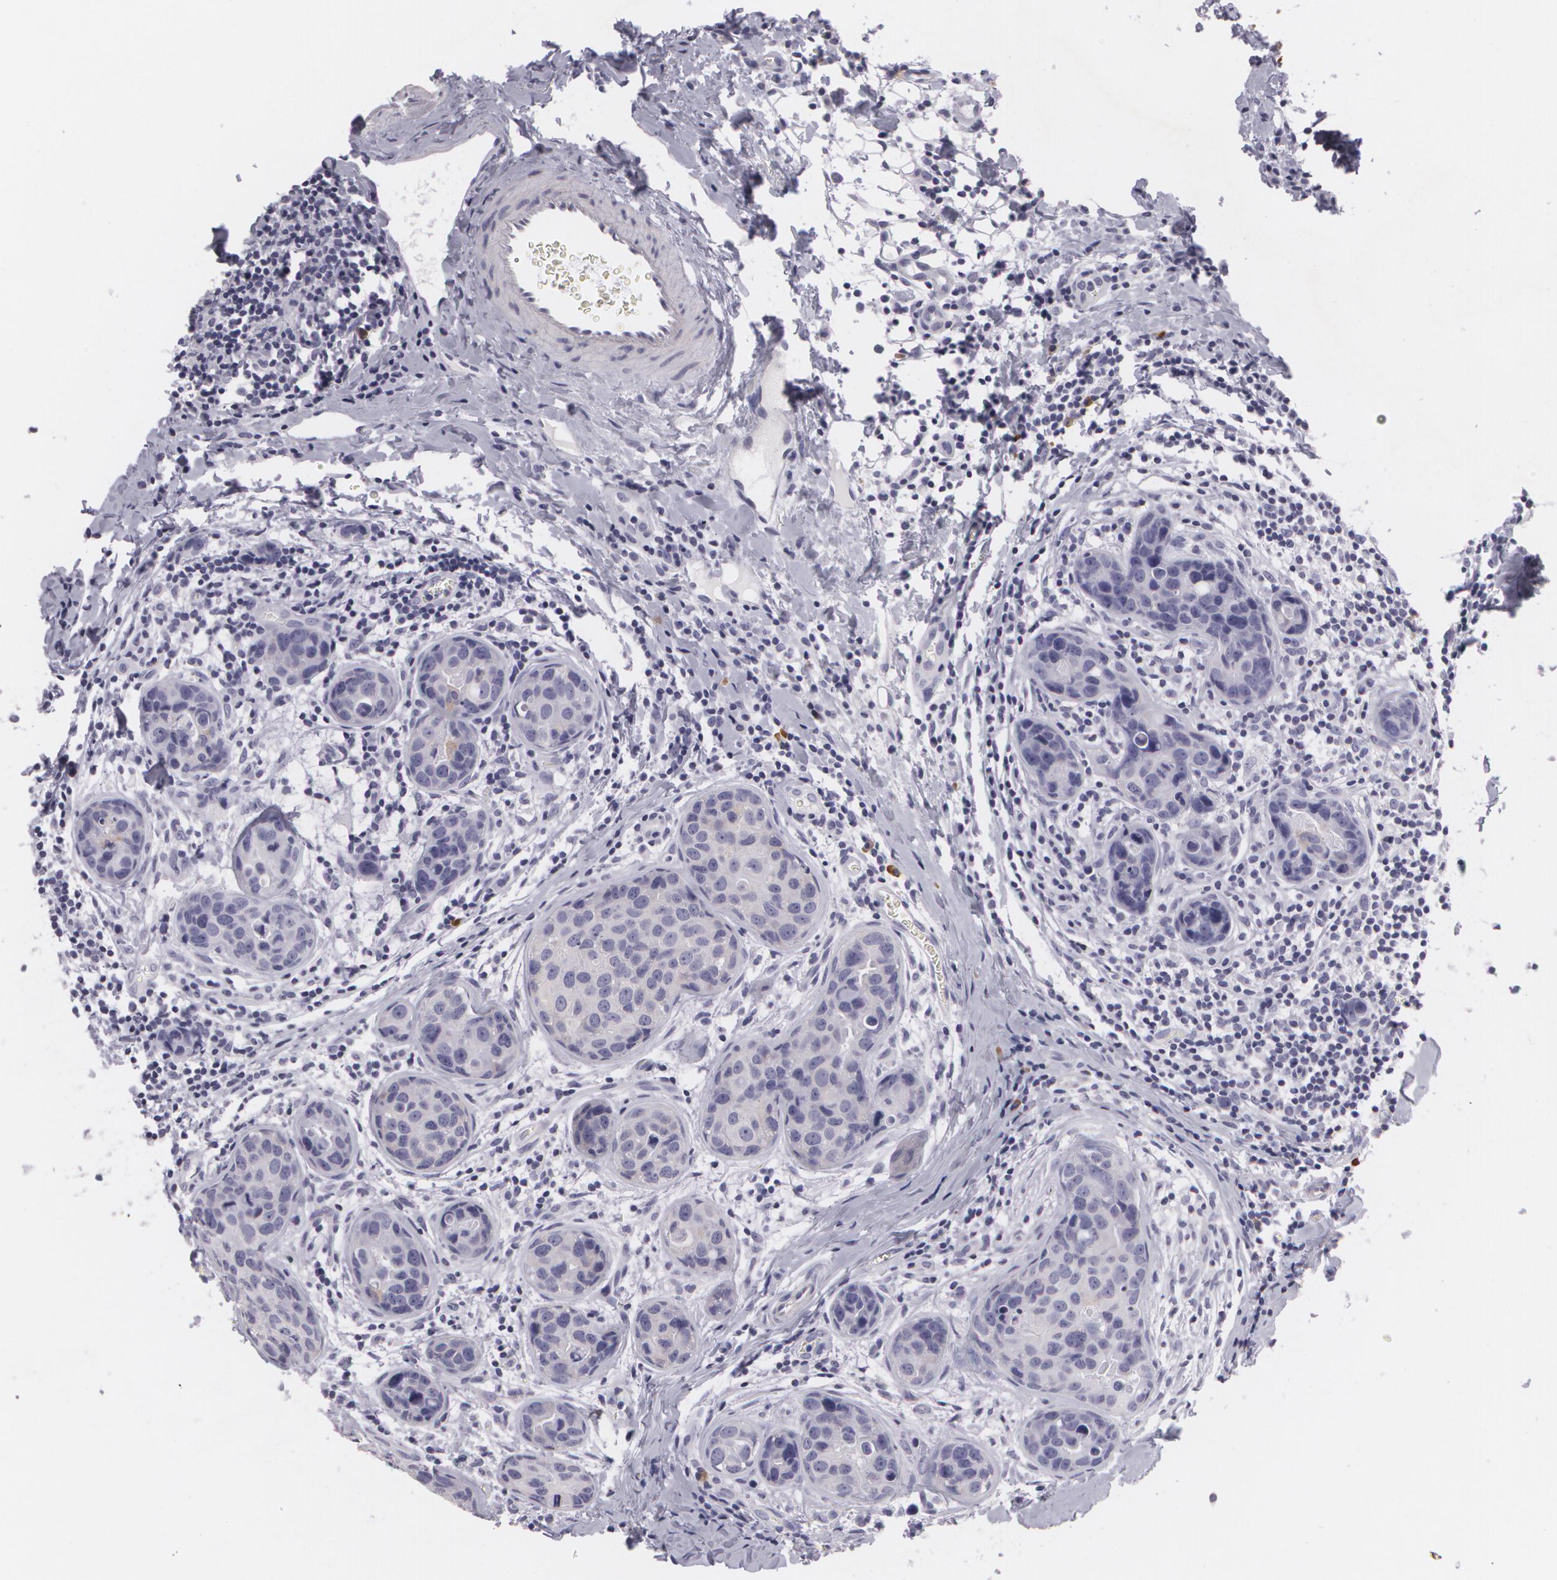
{"staining": {"intensity": "negative", "quantity": "none", "location": "none"}, "tissue": "breast cancer", "cell_type": "Tumor cells", "image_type": "cancer", "snomed": [{"axis": "morphology", "description": "Duct carcinoma"}, {"axis": "topography", "description": "Breast"}], "caption": "Immunohistochemistry (IHC) photomicrograph of neoplastic tissue: human breast invasive ductal carcinoma stained with DAB demonstrates no significant protein positivity in tumor cells.", "gene": "MAP2", "patient": {"sex": "female", "age": 24}}